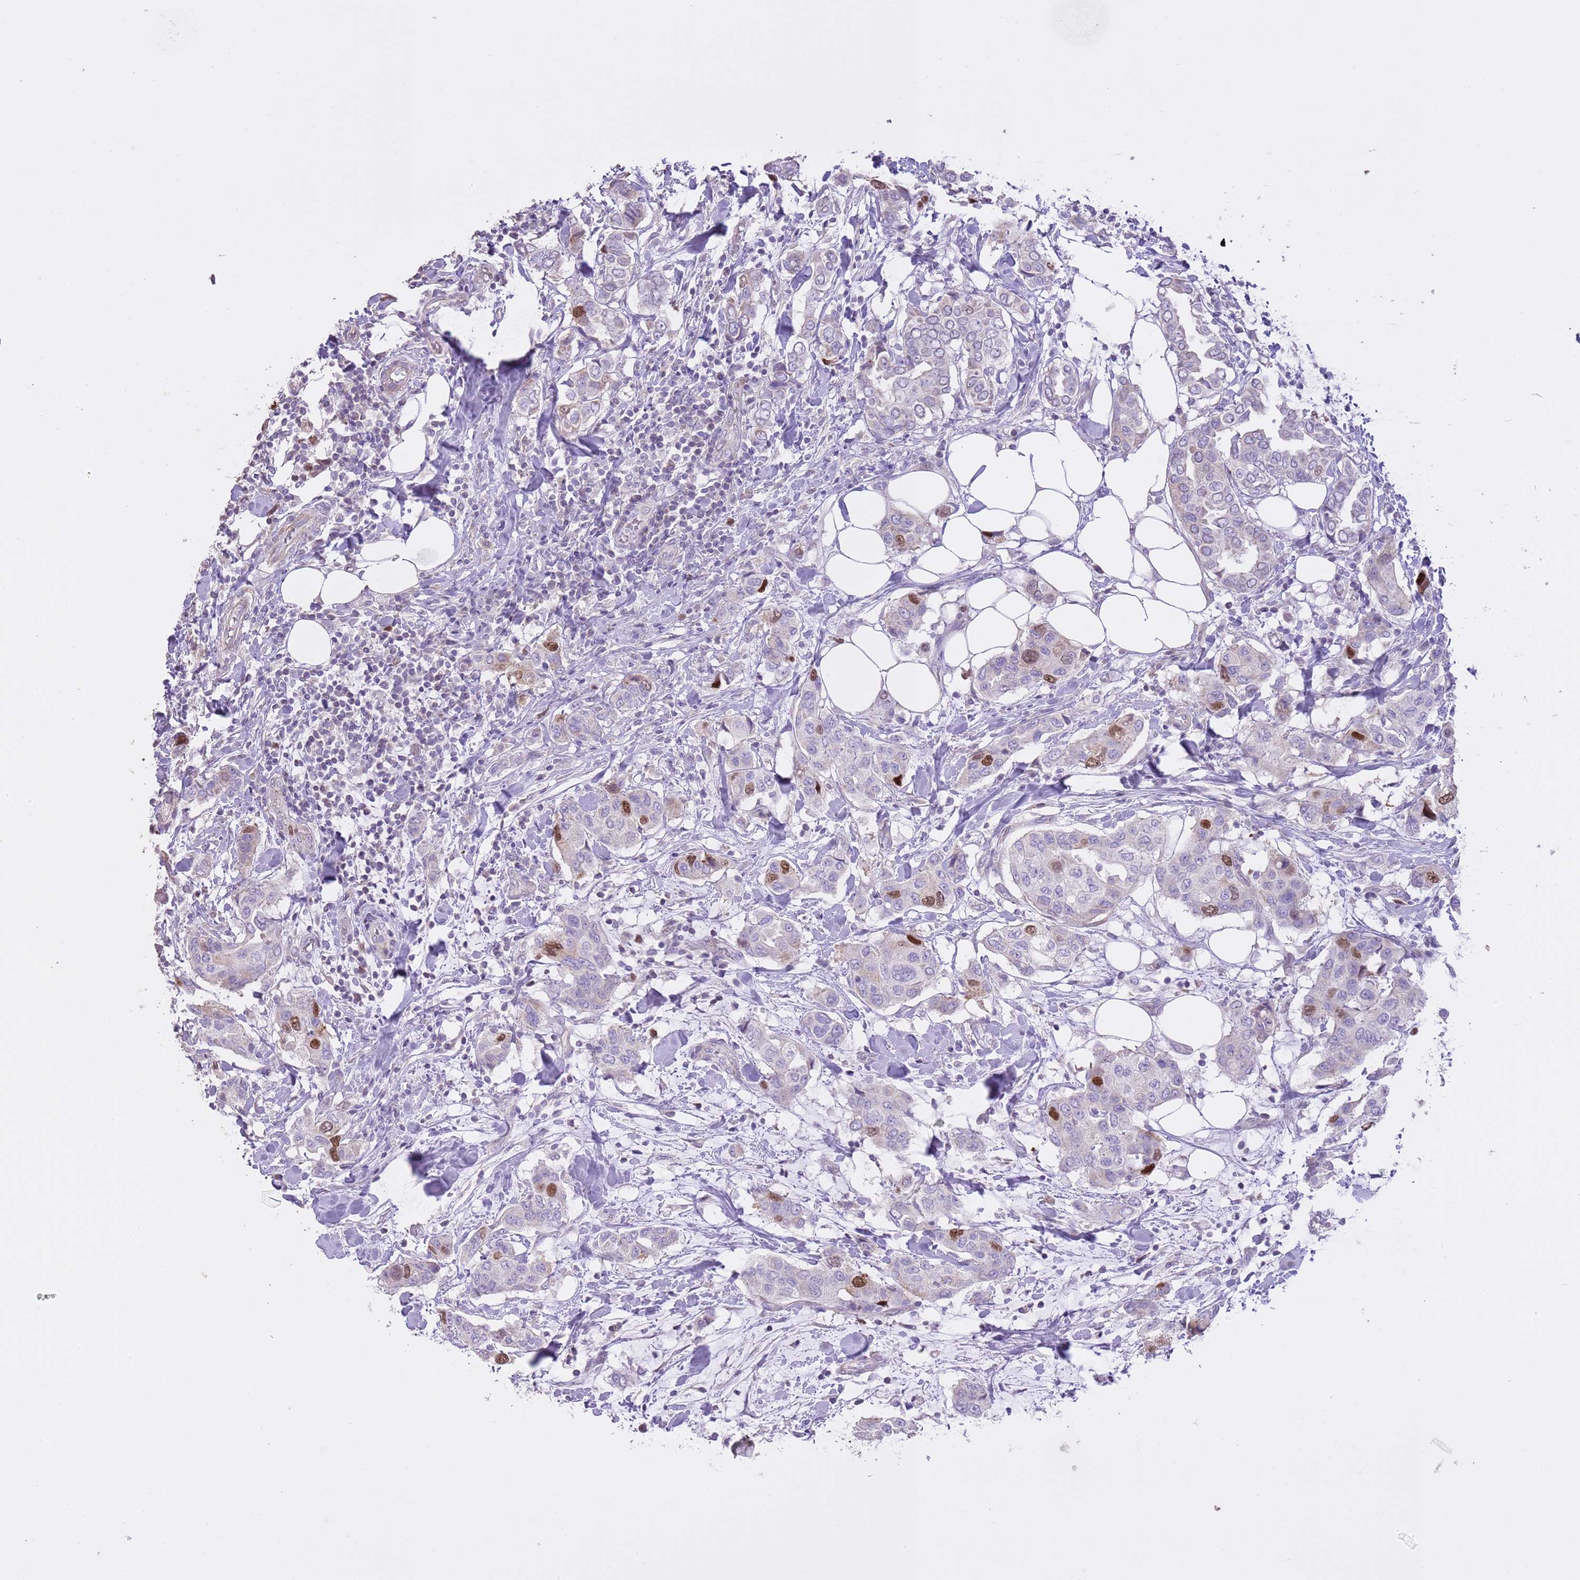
{"staining": {"intensity": "moderate", "quantity": "<25%", "location": "nuclear"}, "tissue": "breast cancer", "cell_type": "Tumor cells", "image_type": "cancer", "snomed": [{"axis": "morphology", "description": "Lobular carcinoma"}, {"axis": "topography", "description": "Breast"}], "caption": "Lobular carcinoma (breast) was stained to show a protein in brown. There is low levels of moderate nuclear staining in approximately <25% of tumor cells.", "gene": "GMNN", "patient": {"sex": "female", "age": 51}}